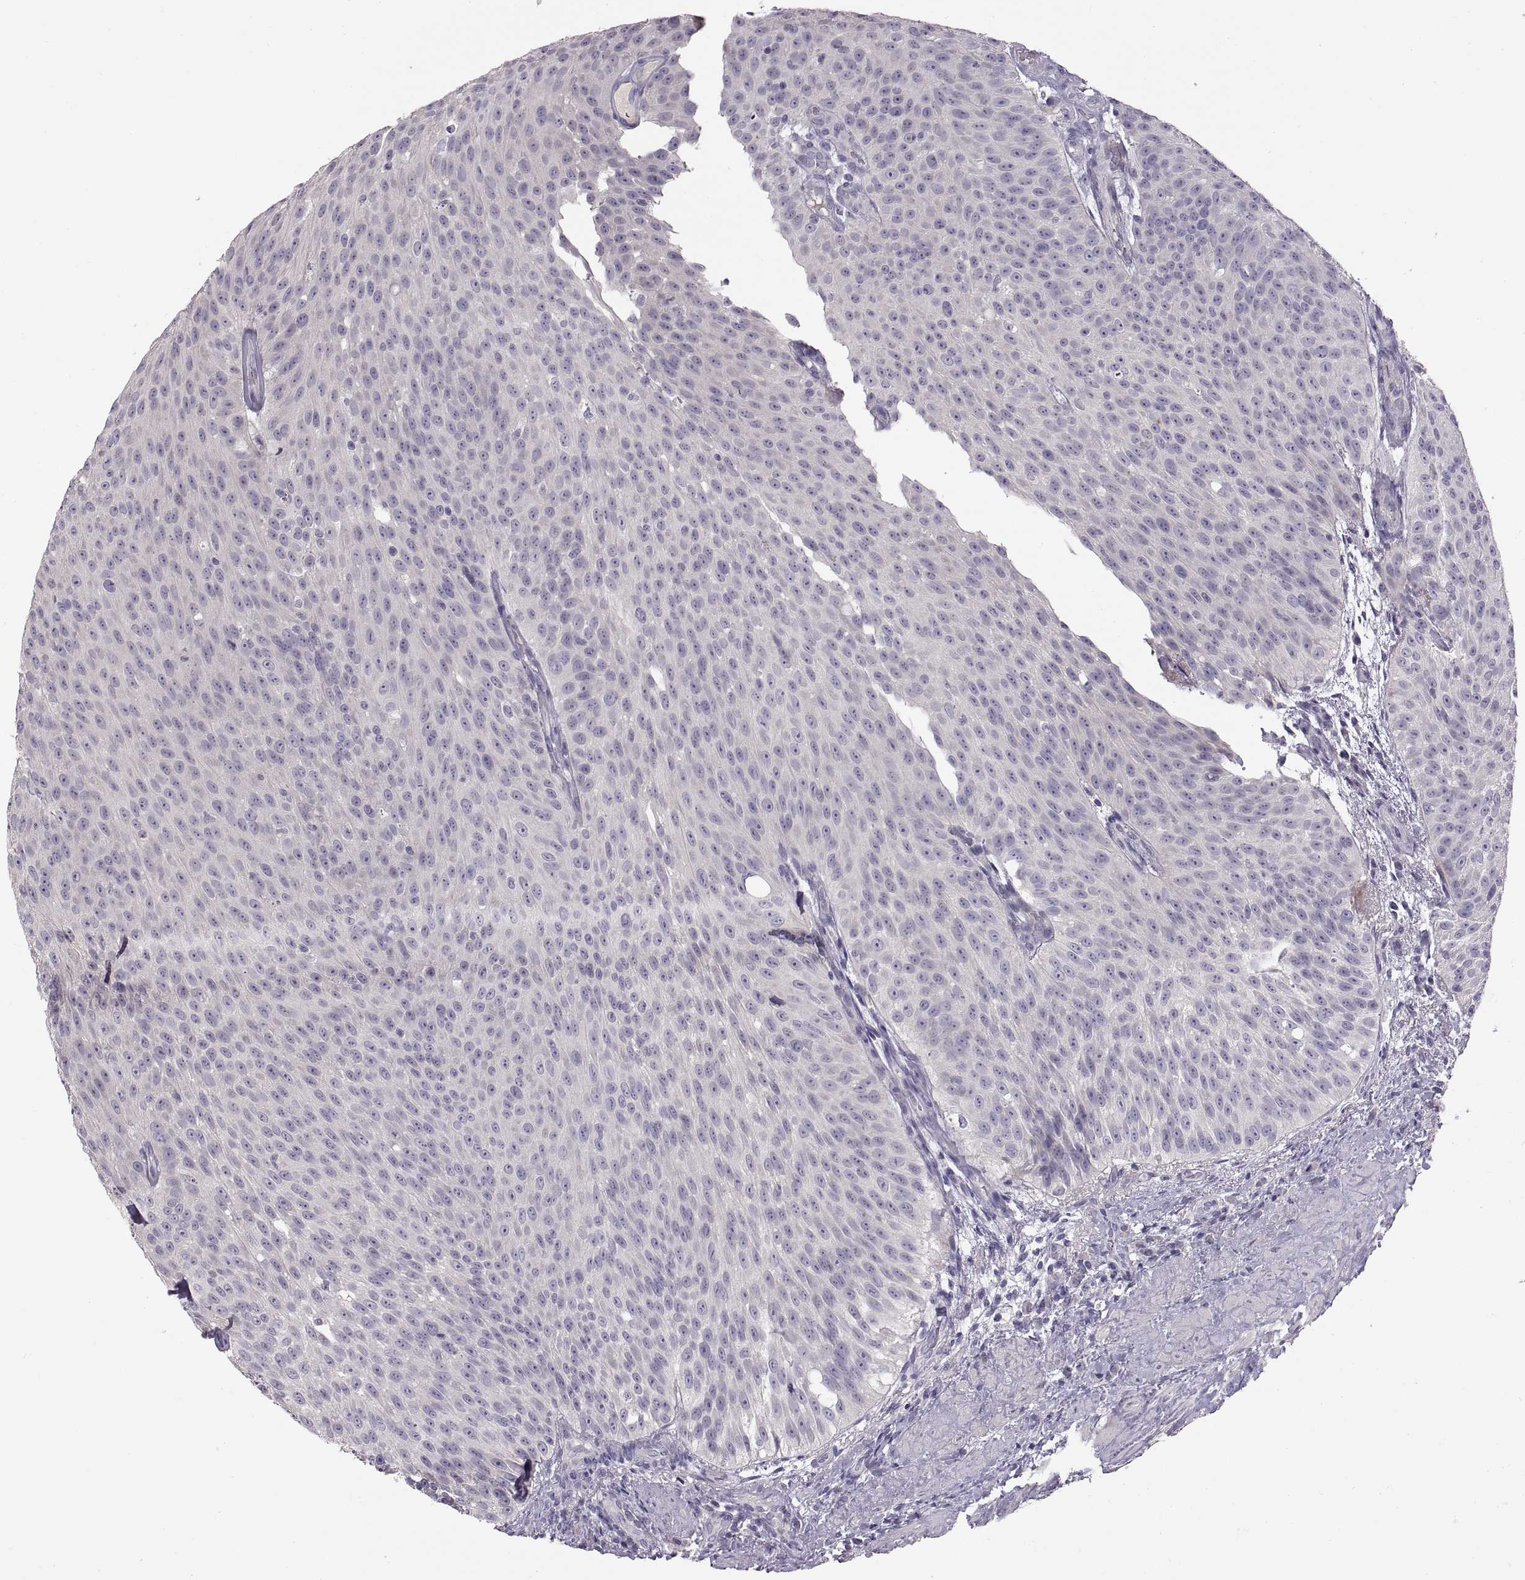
{"staining": {"intensity": "negative", "quantity": "none", "location": "none"}, "tissue": "urothelial cancer", "cell_type": "Tumor cells", "image_type": "cancer", "snomed": [{"axis": "morphology", "description": "Urothelial carcinoma, Low grade"}, {"axis": "topography", "description": "Urinary bladder"}], "caption": "Histopathology image shows no significant protein staining in tumor cells of urothelial carcinoma (low-grade).", "gene": "WFDC8", "patient": {"sex": "male", "age": 78}}